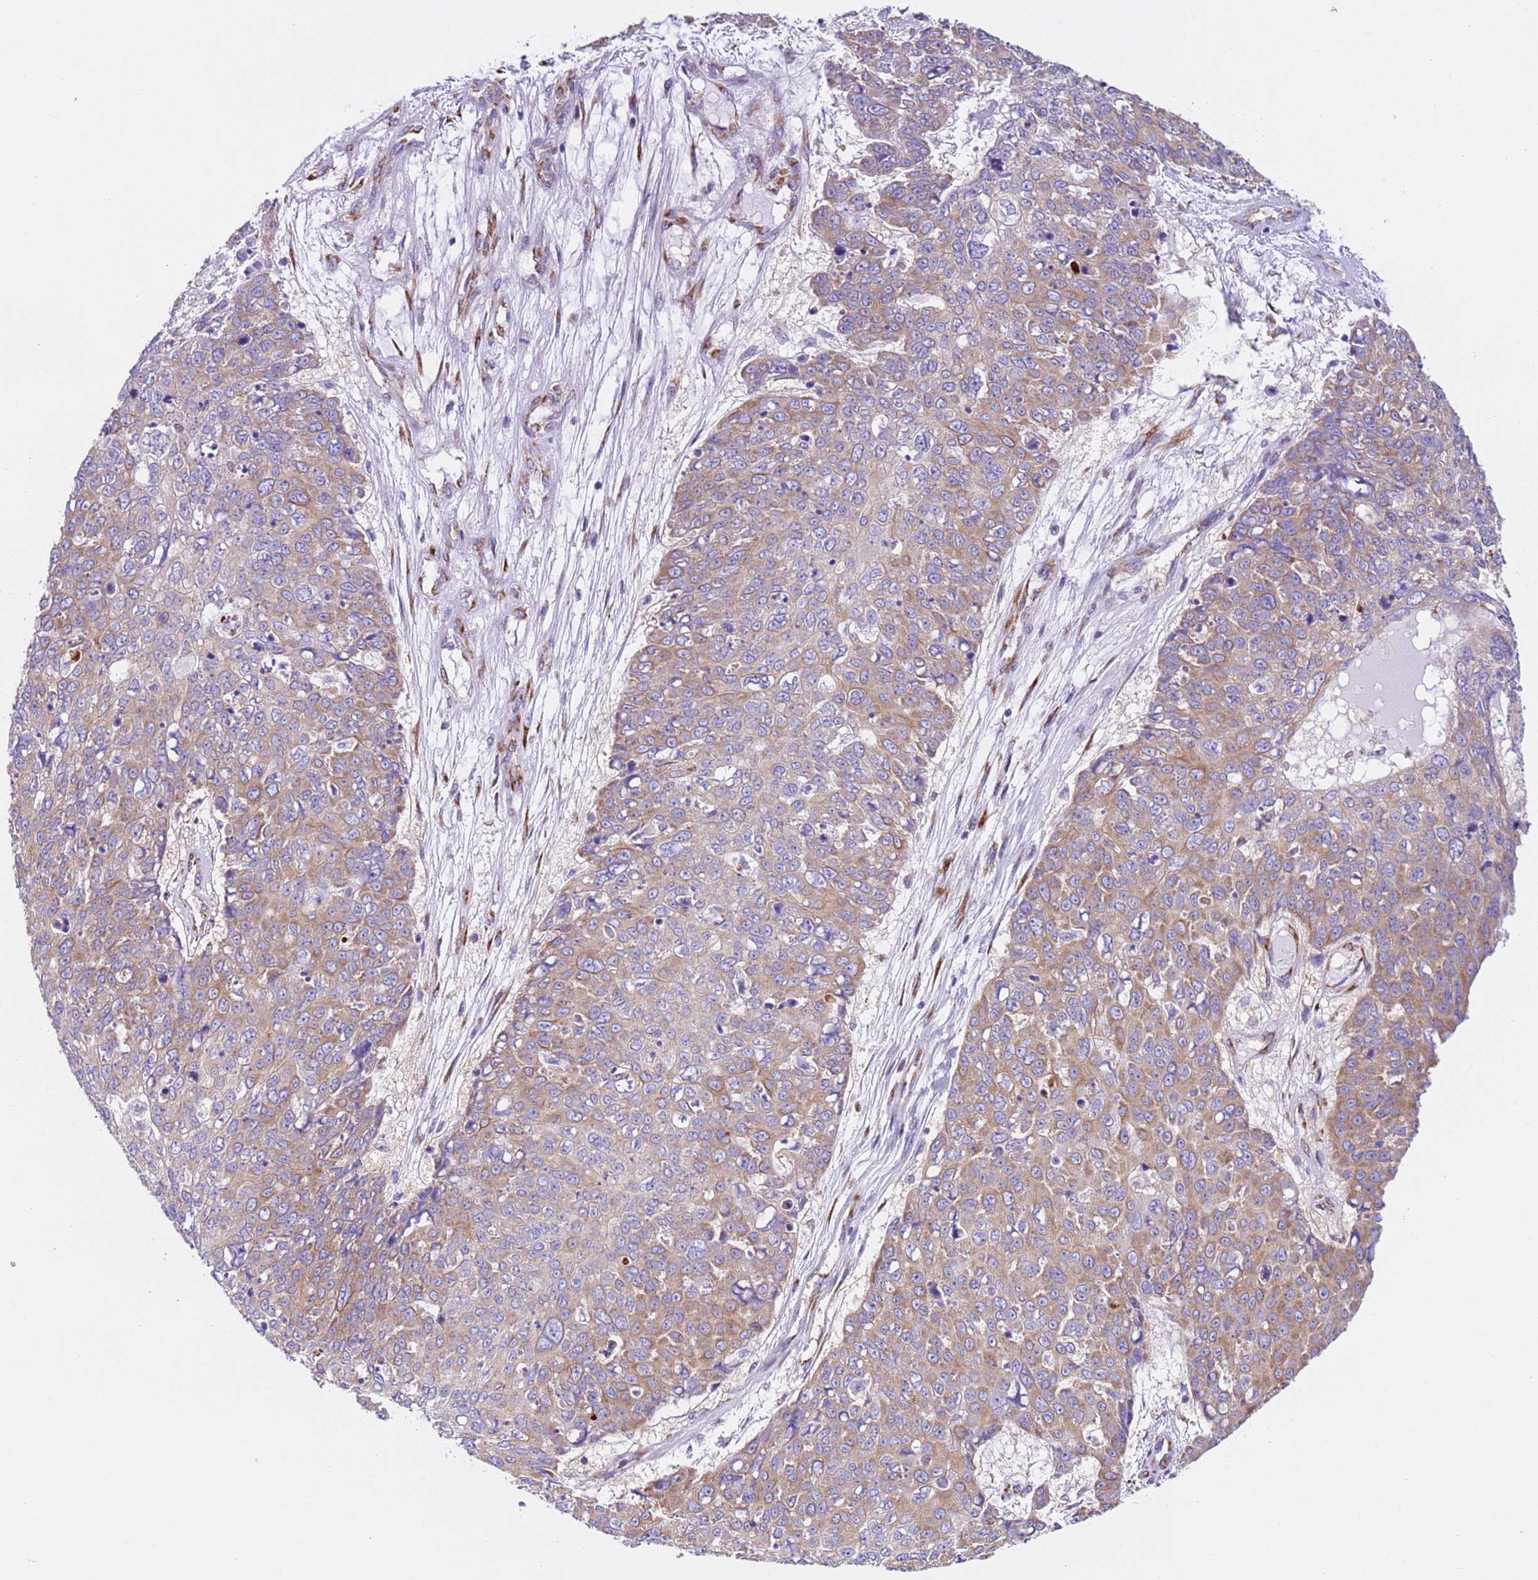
{"staining": {"intensity": "moderate", "quantity": ">75%", "location": "cytoplasmic/membranous"}, "tissue": "skin cancer", "cell_type": "Tumor cells", "image_type": "cancer", "snomed": [{"axis": "morphology", "description": "Squamous cell carcinoma, NOS"}, {"axis": "topography", "description": "Skin"}], "caption": "High-power microscopy captured an immunohistochemistry (IHC) histopathology image of skin cancer (squamous cell carcinoma), revealing moderate cytoplasmic/membranous expression in about >75% of tumor cells.", "gene": "VARS1", "patient": {"sex": "male", "age": 71}}